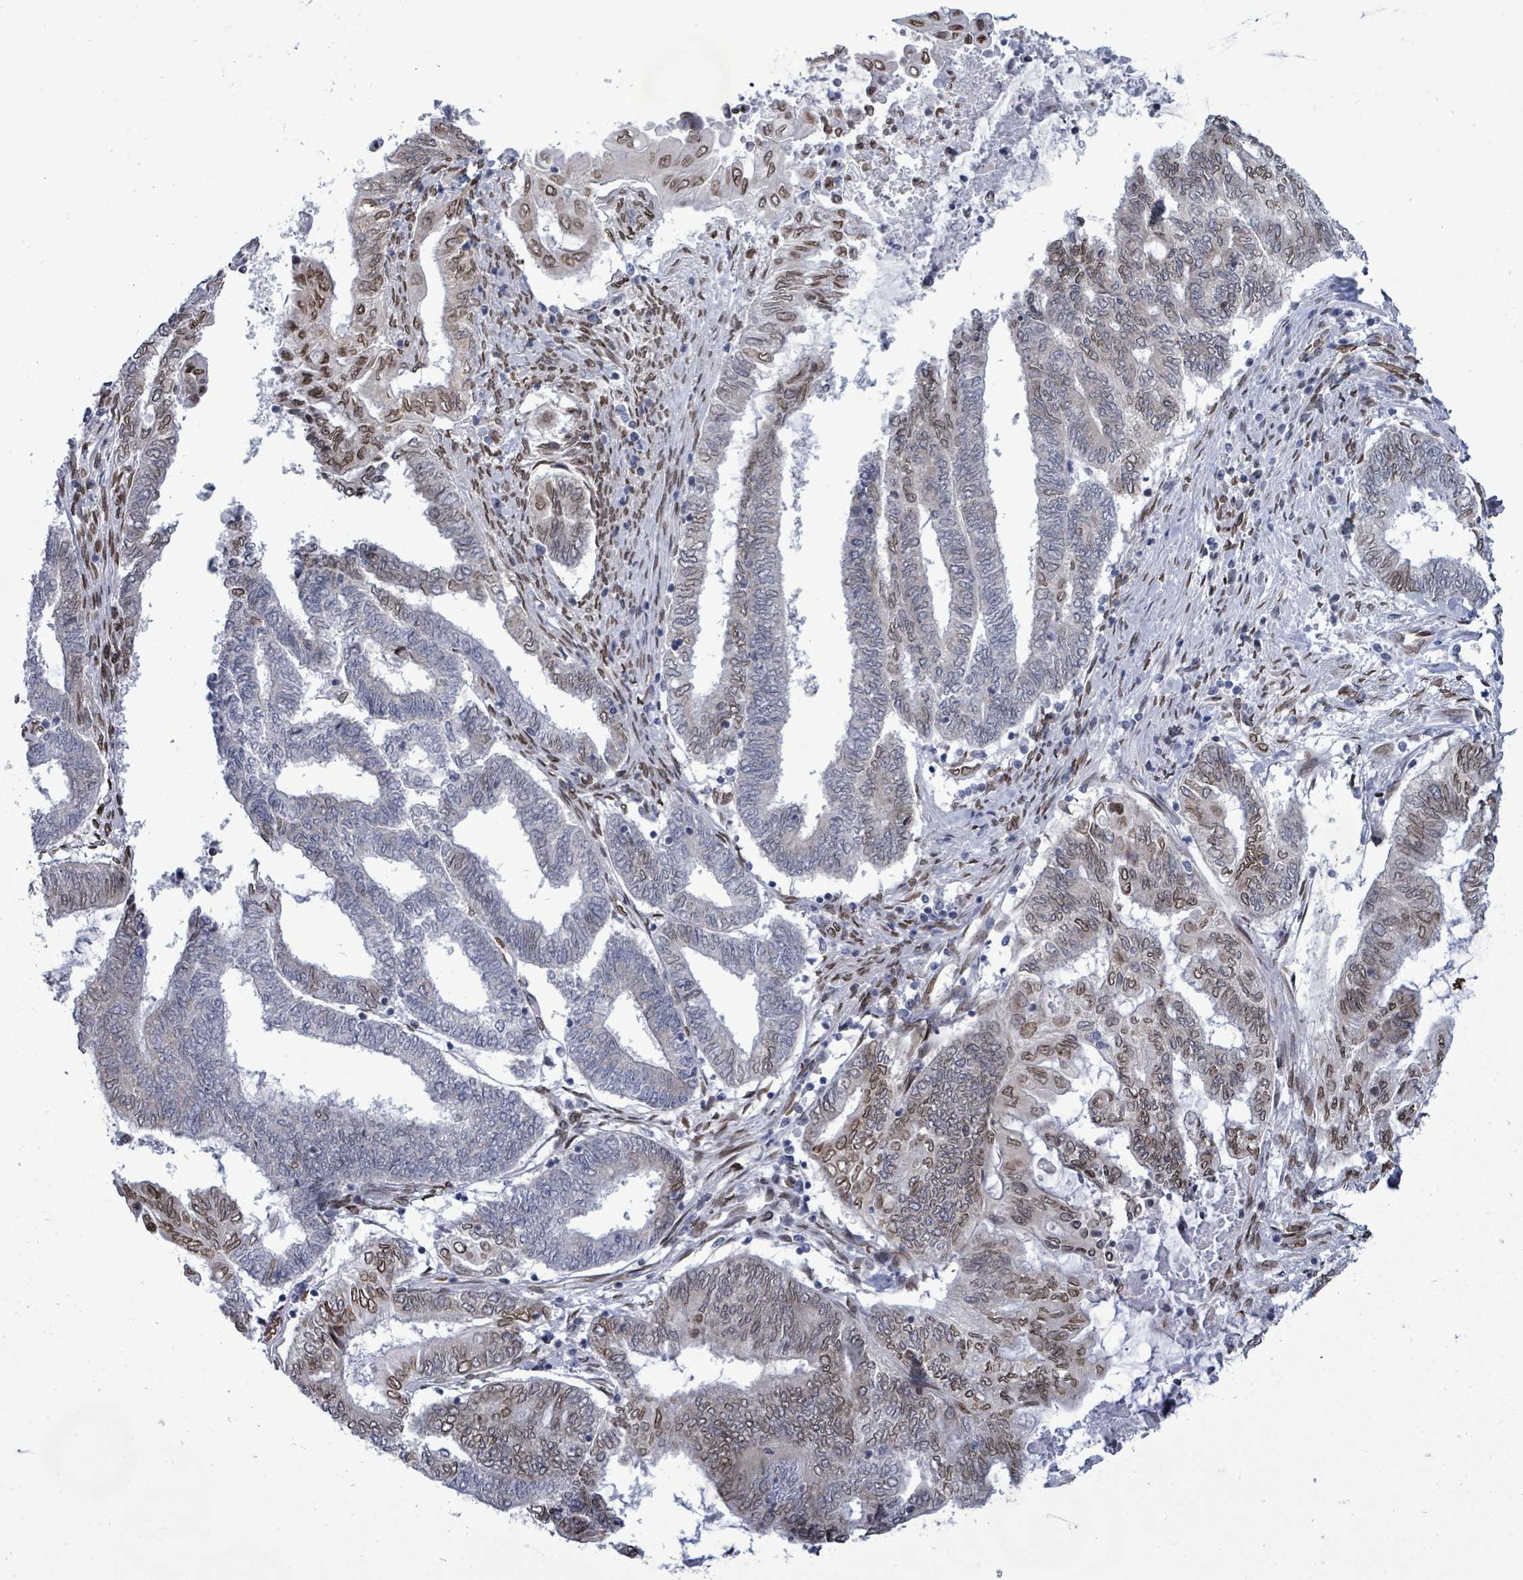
{"staining": {"intensity": "moderate", "quantity": "25%-75%", "location": "cytoplasmic/membranous,nuclear"}, "tissue": "endometrial cancer", "cell_type": "Tumor cells", "image_type": "cancer", "snomed": [{"axis": "morphology", "description": "Adenocarcinoma, NOS"}, {"axis": "topography", "description": "Uterus"}, {"axis": "topography", "description": "Endometrium"}], "caption": "A photomicrograph of human endometrial cancer stained for a protein exhibits moderate cytoplasmic/membranous and nuclear brown staining in tumor cells. Using DAB (3,3'-diaminobenzidine) (brown) and hematoxylin (blue) stains, captured at high magnification using brightfield microscopy.", "gene": "ARFGAP1", "patient": {"sex": "female", "age": 70}}